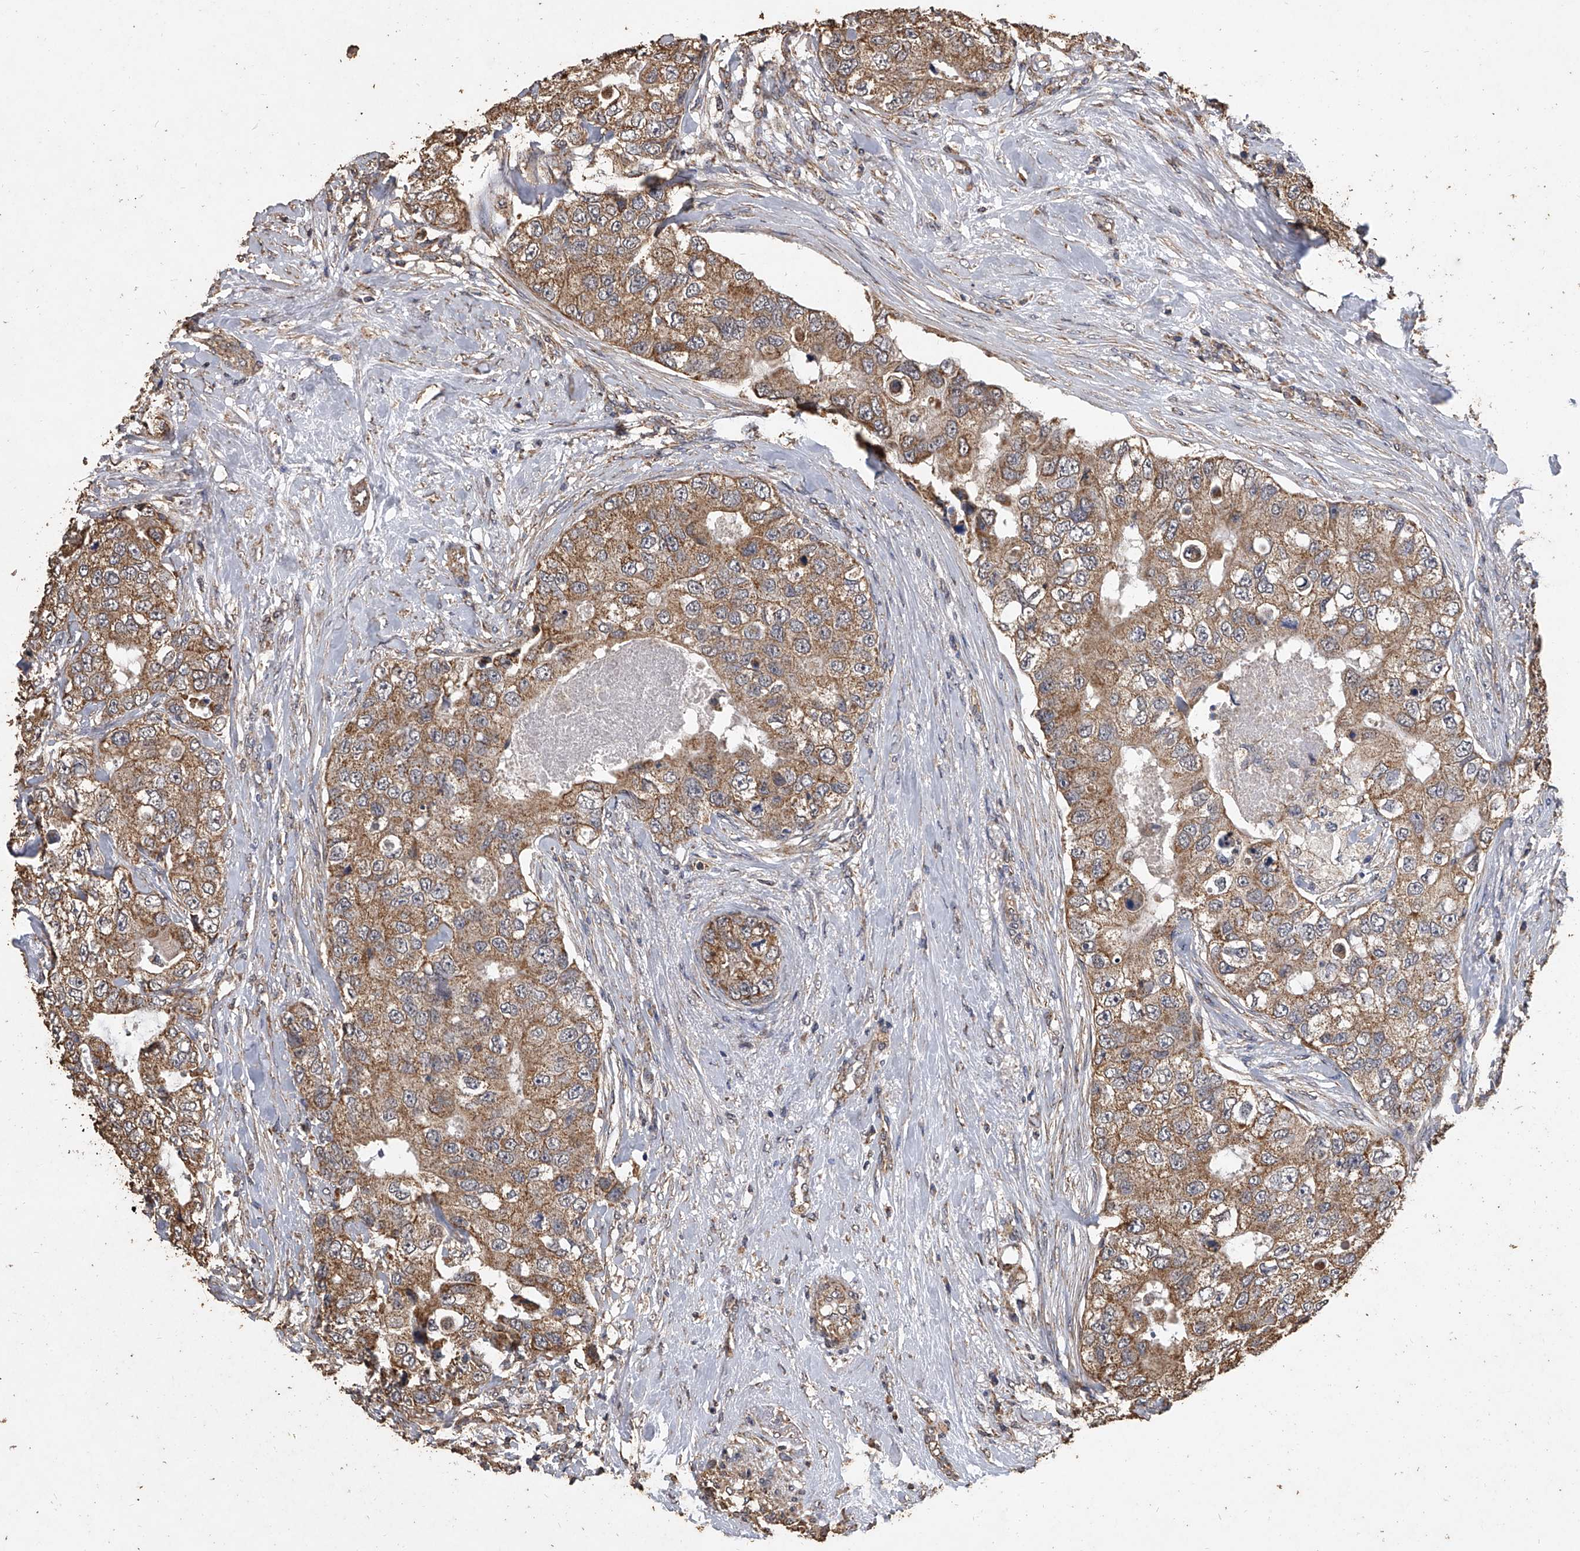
{"staining": {"intensity": "moderate", "quantity": ">75%", "location": "cytoplasmic/membranous"}, "tissue": "breast cancer", "cell_type": "Tumor cells", "image_type": "cancer", "snomed": [{"axis": "morphology", "description": "Duct carcinoma"}, {"axis": "topography", "description": "Breast"}], "caption": "A photomicrograph of human breast cancer stained for a protein demonstrates moderate cytoplasmic/membranous brown staining in tumor cells. (Brightfield microscopy of DAB IHC at high magnification).", "gene": "MRPL28", "patient": {"sex": "female", "age": 62}}